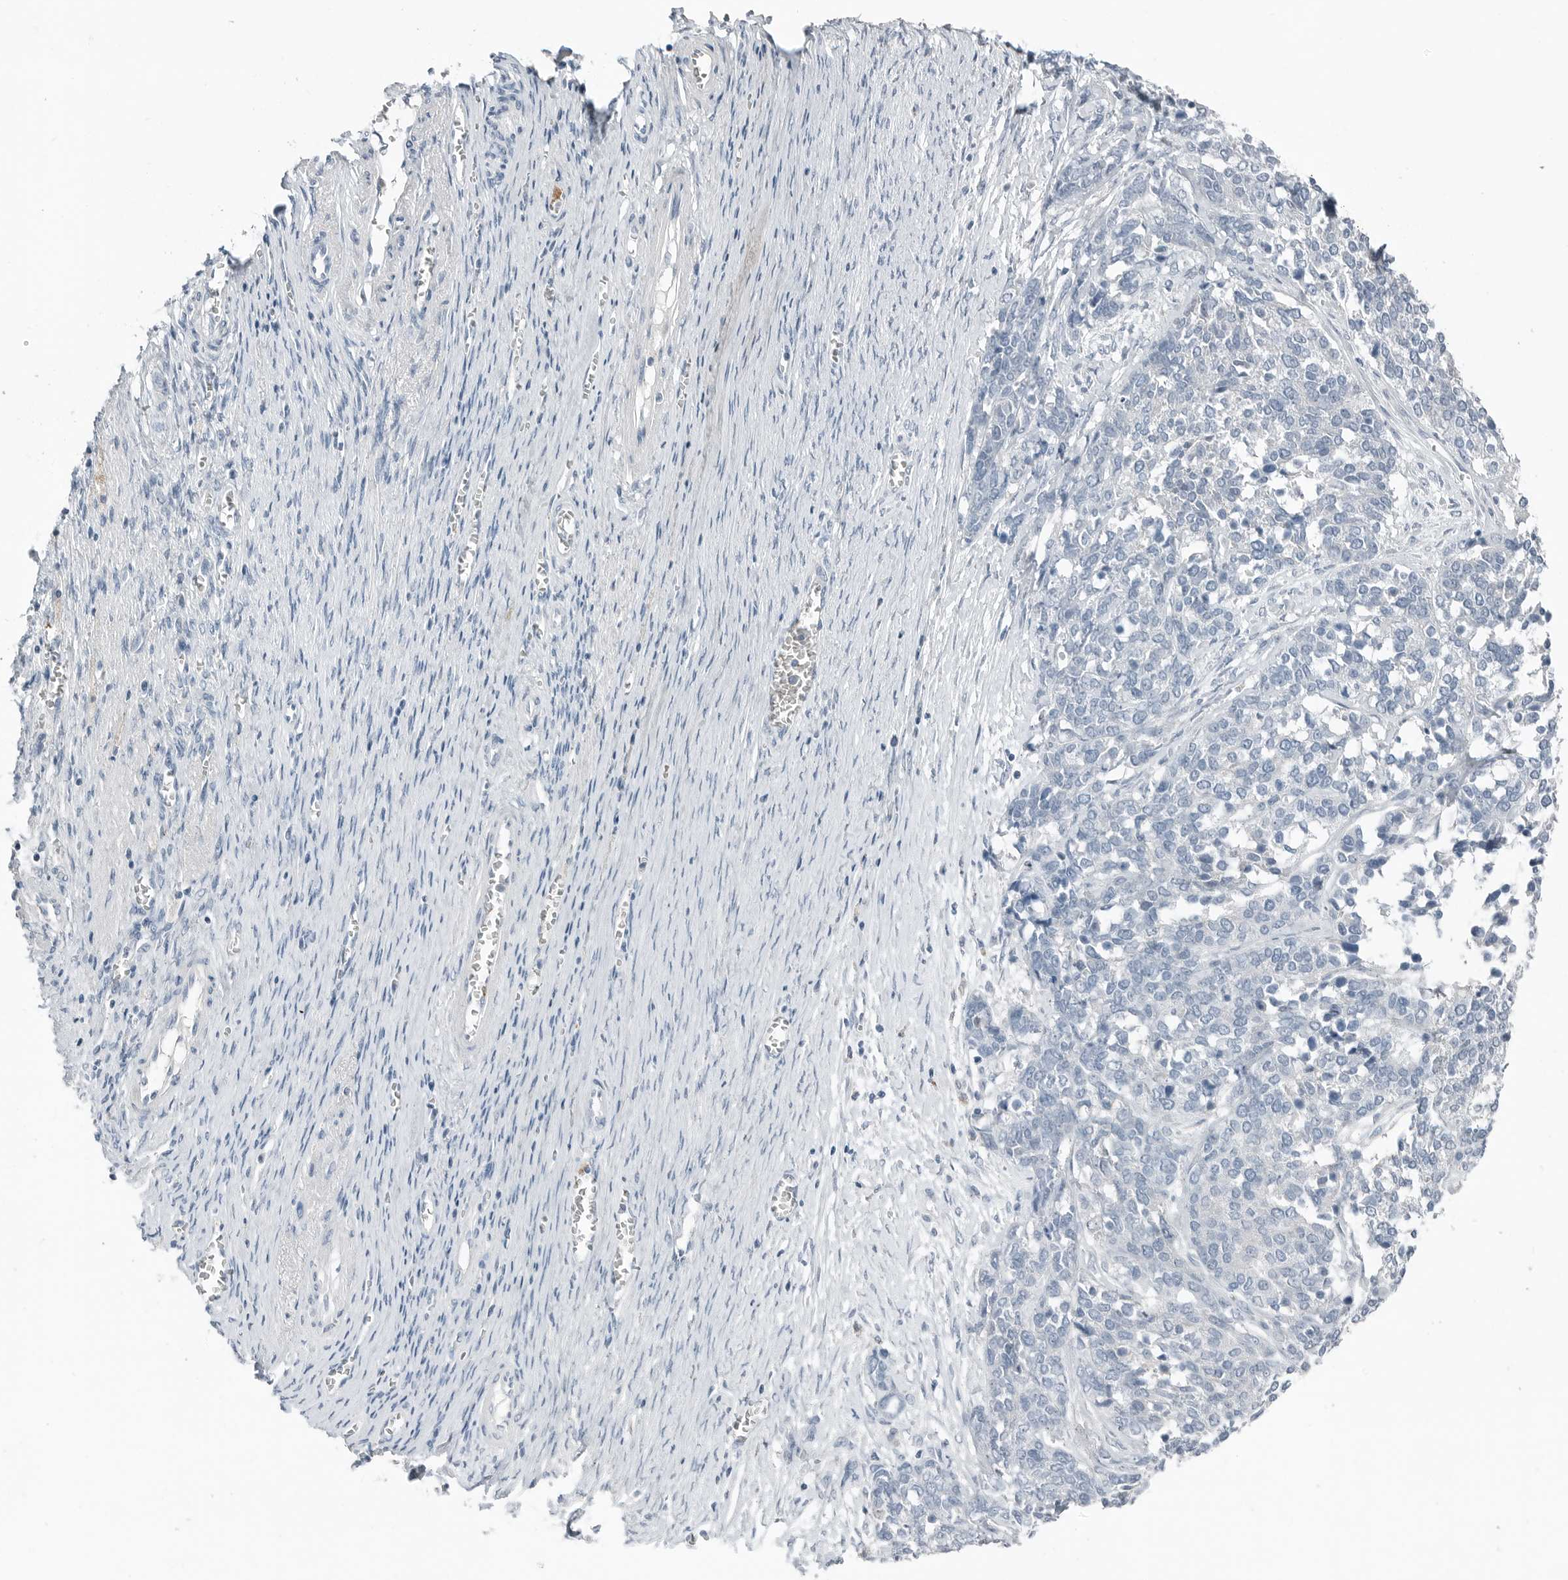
{"staining": {"intensity": "negative", "quantity": "none", "location": "none"}, "tissue": "ovarian cancer", "cell_type": "Tumor cells", "image_type": "cancer", "snomed": [{"axis": "morphology", "description": "Cystadenocarcinoma, serous, NOS"}, {"axis": "topography", "description": "Ovary"}], "caption": "This is an immunohistochemistry (IHC) image of human serous cystadenocarcinoma (ovarian). There is no positivity in tumor cells.", "gene": "SERPINB7", "patient": {"sex": "female", "age": 44}}